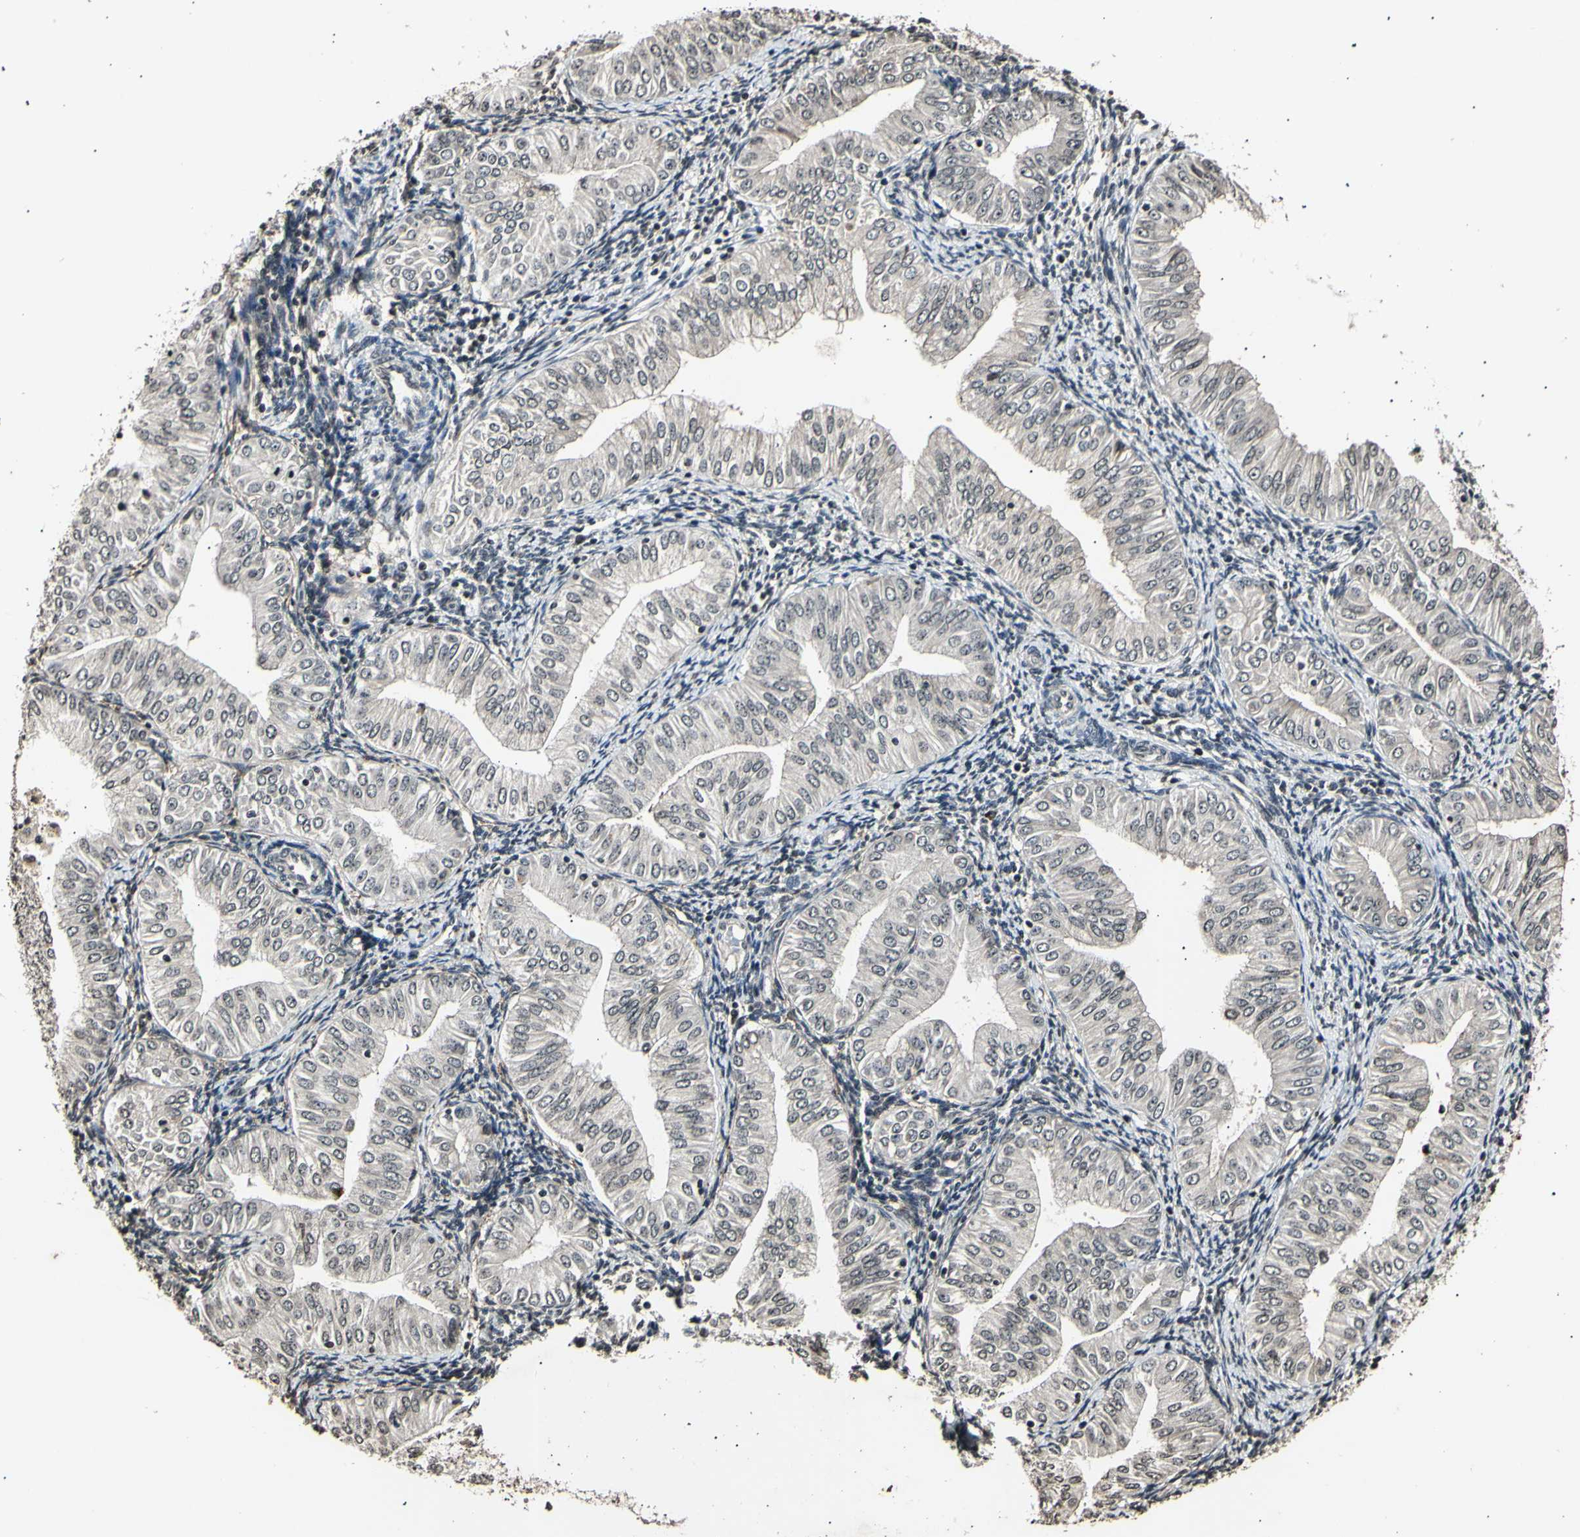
{"staining": {"intensity": "negative", "quantity": "none", "location": "none"}, "tissue": "endometrial cancer", "cell_type": "Tumor cells", "image_type": "cancer", "snomed": [{"axis": "morphology", "description": "Normal tissue, NOS"}, {"axis": "morphology", "description": "Adenocarcinoma, NOS"}, {"axis": "topography", "description": "Endometrium"}], "caption": "High magnification brightfield microscopy of adenocarcinoma (endometrial) stained with DAB (3,3'-diaminobenzidine) (brown) and counterstained with hematoxylin (blue): tumor cells show no significant staining. (DAB (3,3'-diaminobenzidine) immunohistochemistry with hematoxylin counter stain).", "gene": "ANAPC7", "patient": {"sex": "female", "age": 53}}